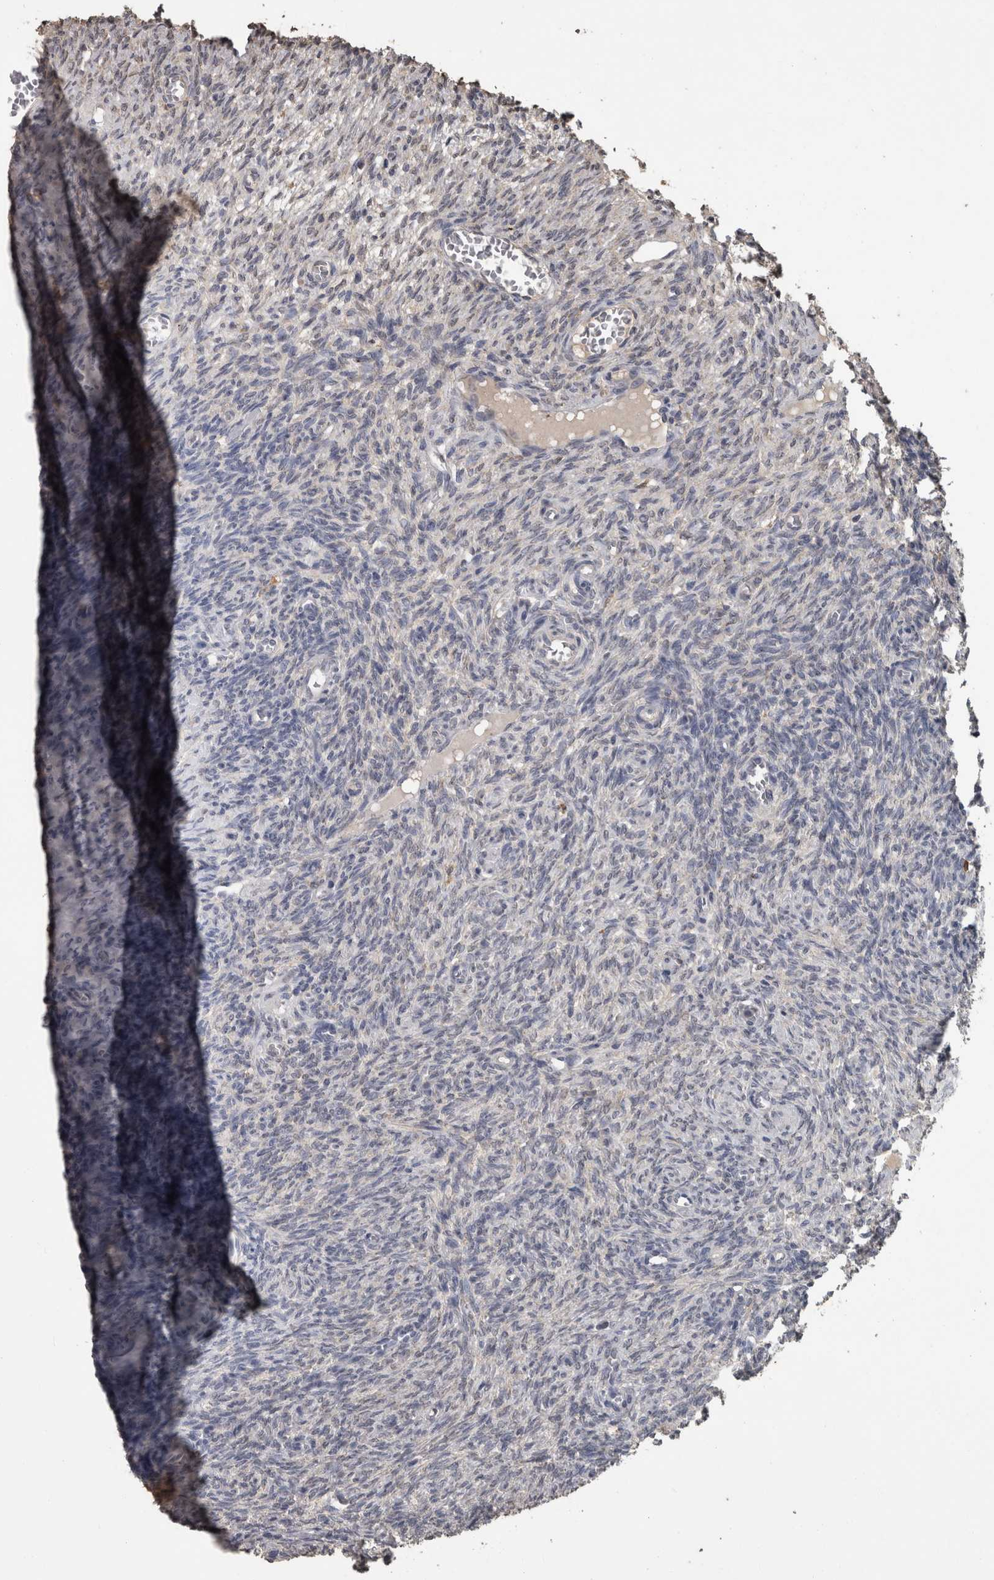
{"staining": {"intensity": "negative", "quantity": "none", "location": "none"}, "tissue": "ovary", "cell_type": "Ovarian stroma cells", "image_type": "normal", "snomed": [{"axis": "morphology", "description": "Normal tissue, NOS"}, {"axis": "topography", "description": "Ovary"}], "caption": "IHC micrograph of normal human ovary stained for a protein (brown), which reveals no positivity in ovarian stroma cells. Brightfield microscopy of IHC stained with DAB (3,3'-diaminobenzidine) (brown) and hematoxylin (blue), captured at high magnification.", "gene": "PIK3AP1", "patient": {"sex": "female", "age": 27}}